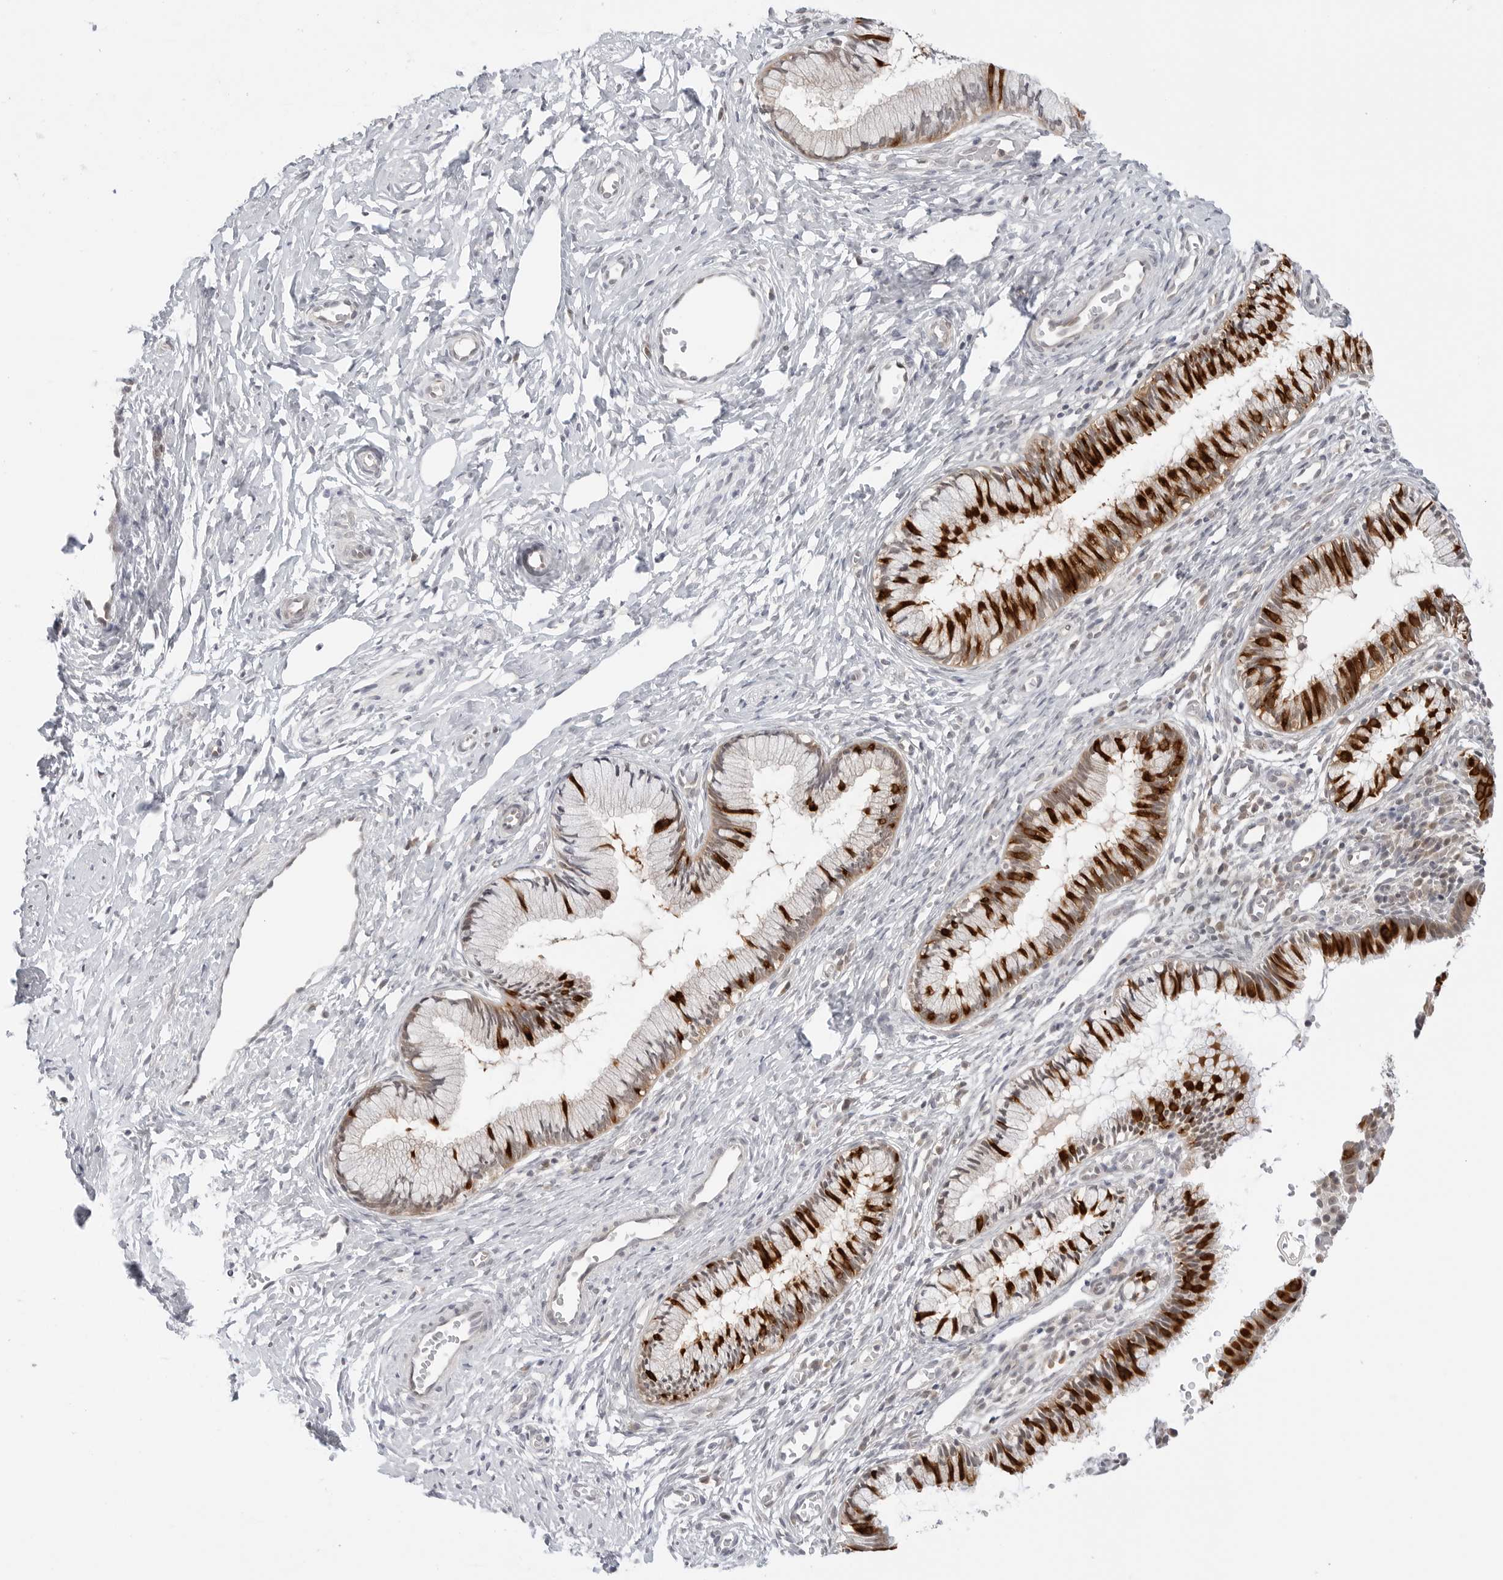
{"staining": {"intensity": "strong", "quantity": "25%-75%", "location": "cytoplasmic/membranous"}, "tissue": "cervix", "cell_type": "Glandular cells", "image_type": "normal", "snomed": [{"axis": "morphology", "description": "Normal tissue, NOS"}, {"axis": "topography", "description": "Cervix"}], "caption": "Immunohistochemical staining of normal cervix exhibits high levels of strong cytoplasmic/membranous staining in approximately 25%-75% of glandular cells.", "gene": "NUDC", "patient": {"sex": "female", "age": 27}}